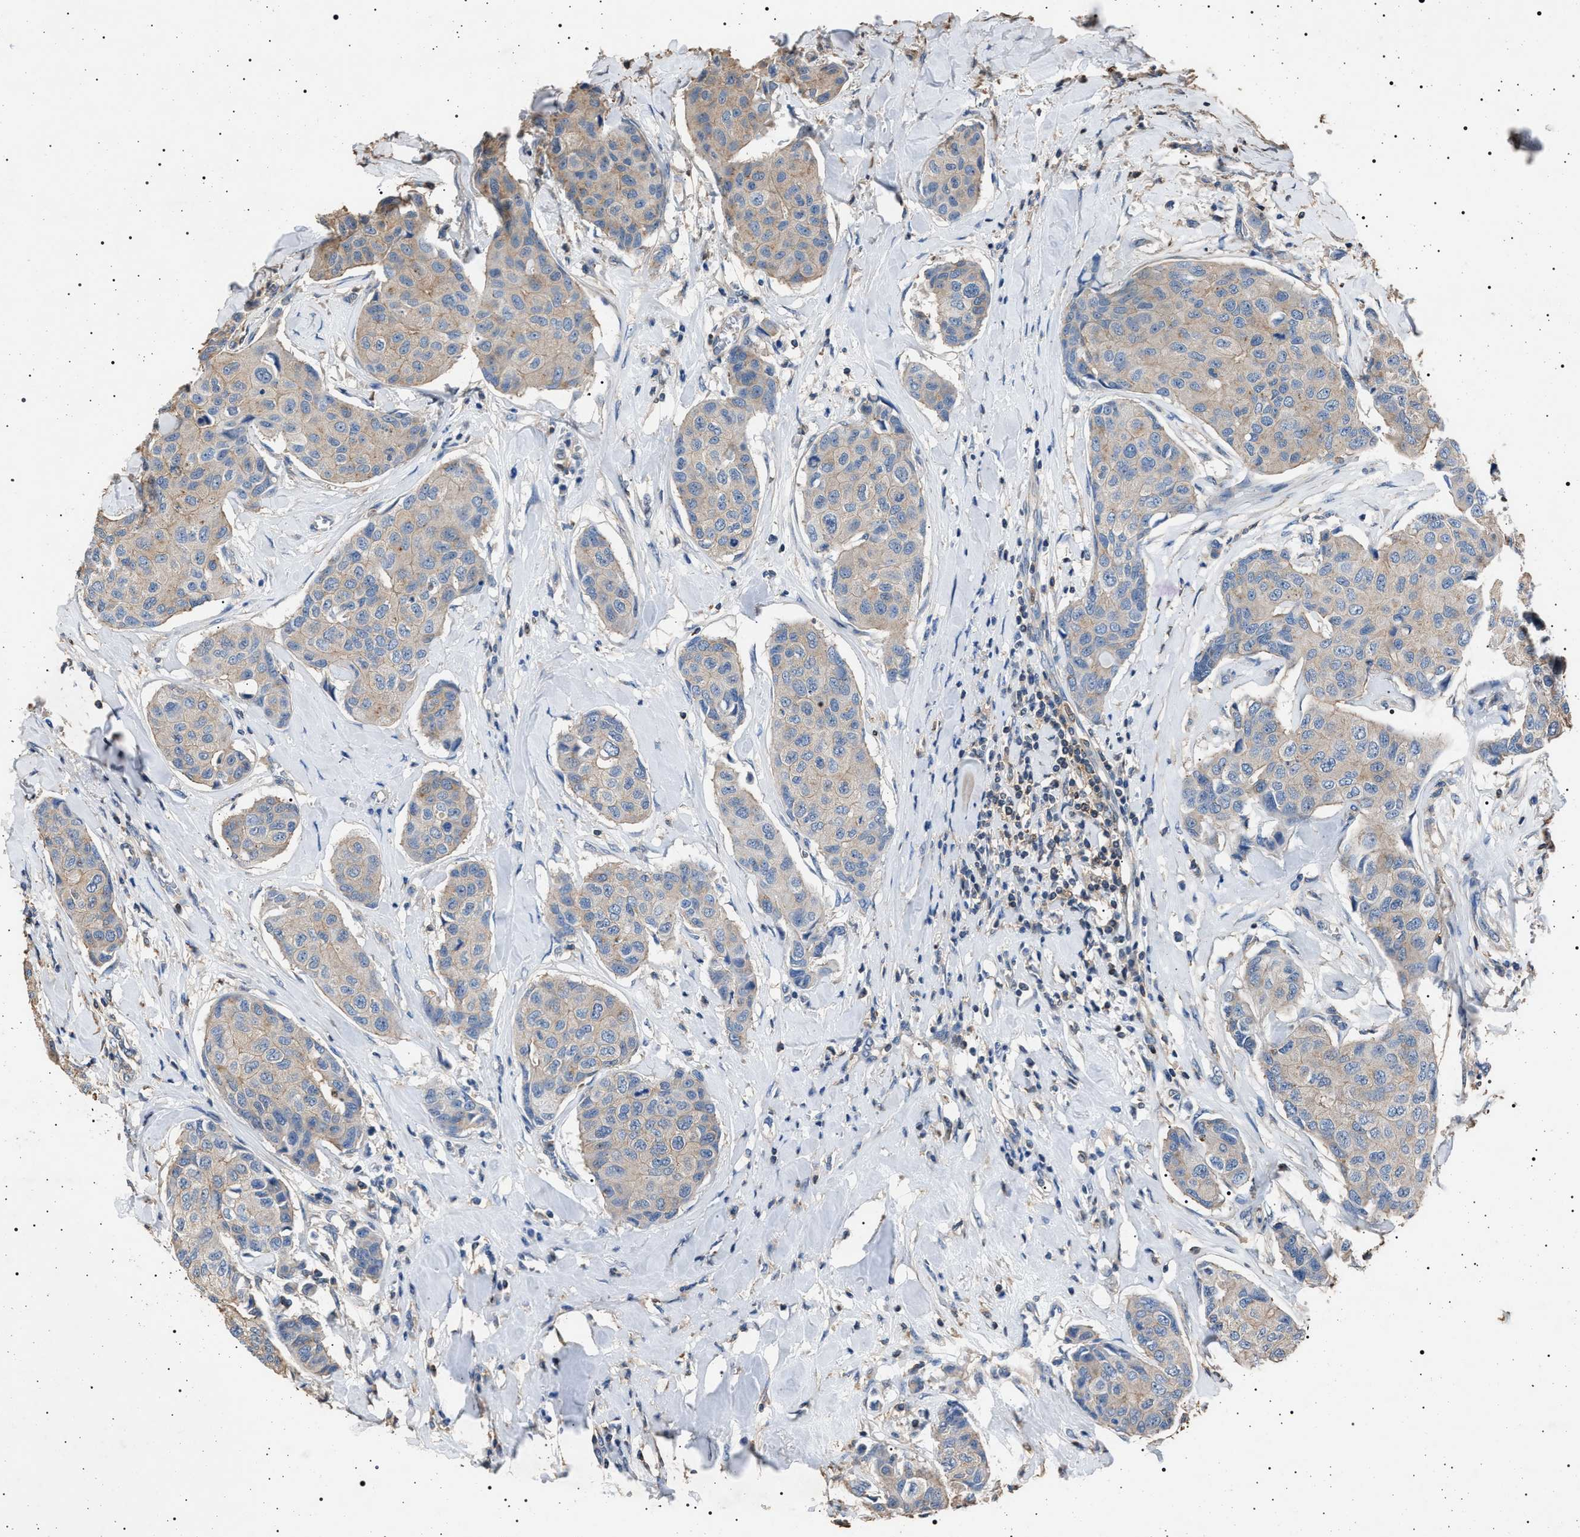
{"staining": {"intensity": "weak", "quantity": ">75%", "location": "cytoplasmic/membranous"}, "tissue": "breast cancer", "cell_type": "Tumor cells", "image_type": "cancer", "snomed": [{"axis": "morphology", "description": "Duct carcinoma"}, {"axis": "topography", "description": "Breast"}], "caption": "IHC (DAB) staining of human breast cancer demonstrates weak cytoplasmic/membranous protein positivity in approximately >75% of tumor cells. Using DAB (3,3'-diaminobenzidine) (brown) and hematoxylin (blue) stains, captured at high magnification using brightfield microscopy.", "gene": "SMAP2", "patient": {"sex": "female", "age": 80}}